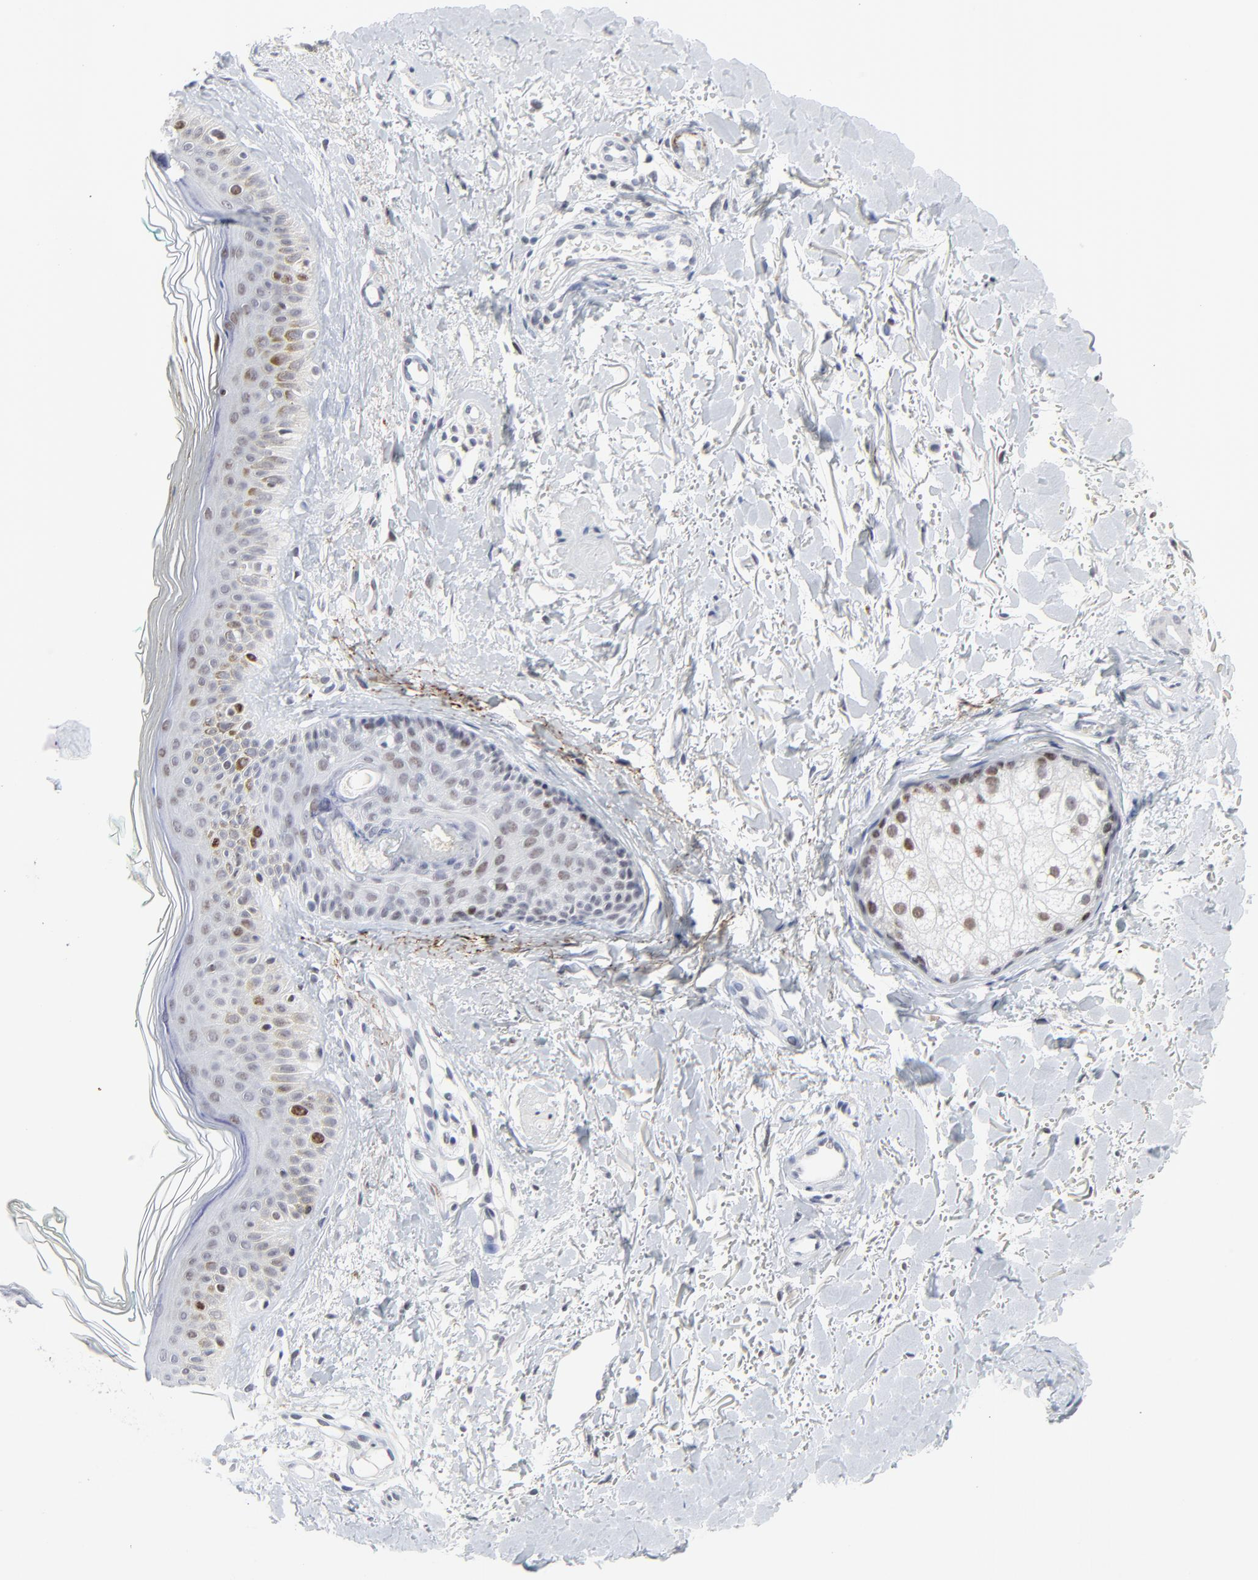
{"staining": {"intensity": "moderate", "quantity": "<25%", "location": "nuclear"}, "tissue": "skin", "cell_type": "Fibroblasts", "image_type": "normal", "snomed": [{"axis": "morphology", "description": "Normal tissue, NOS"}, {"axis": "topography", "description": "Skin"}], "caption": "About <25% of fibroblasts in unremarkable skin reveal moderate nuclear protein expression as visualized by brown immunohistochemical staining.", "gene": "ZNF589", "patient": {"sex": "male", "age": 71}}